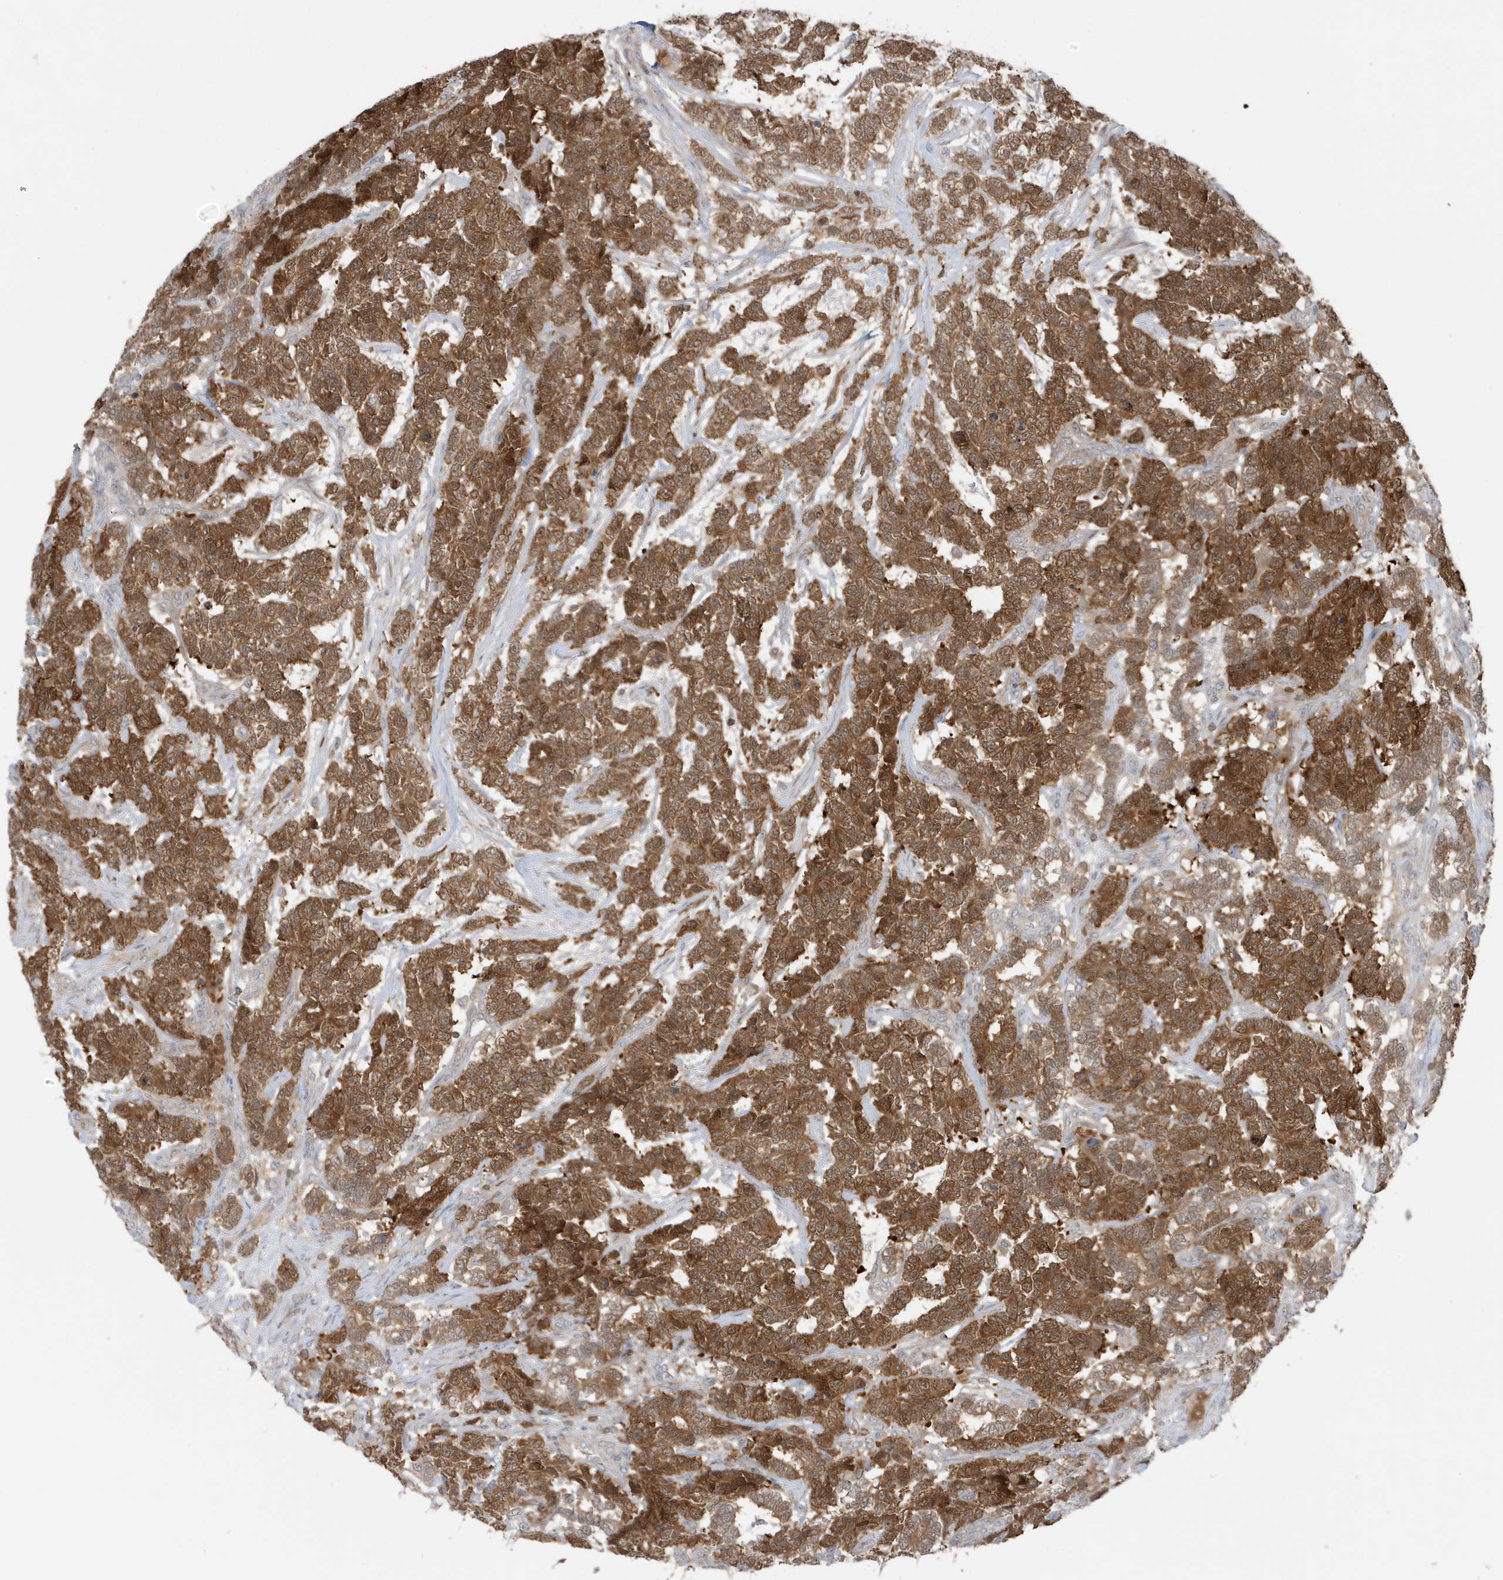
{"staining": {"intensity": "moderate", "quantity": ">75%", "location": "cytoplasmic/membranous"}, "tissue": "testis cancer", "cell_type": "Tumor cells", "image_type": "cancer", "snomed": [{"axis": "morphology", "description": "Carcinoma, Embryonal, NOS"}, {"axis": "topography", "description": "Testis"}], "caption": "Protein staining of testis cancer (embryonal carcinoma) tissue reveals moderate cytoplasmic/membranous expression in approximately >75% of tumor cells.", "gene": "OGA", "patient": {"sex": "male", "age": 26}}